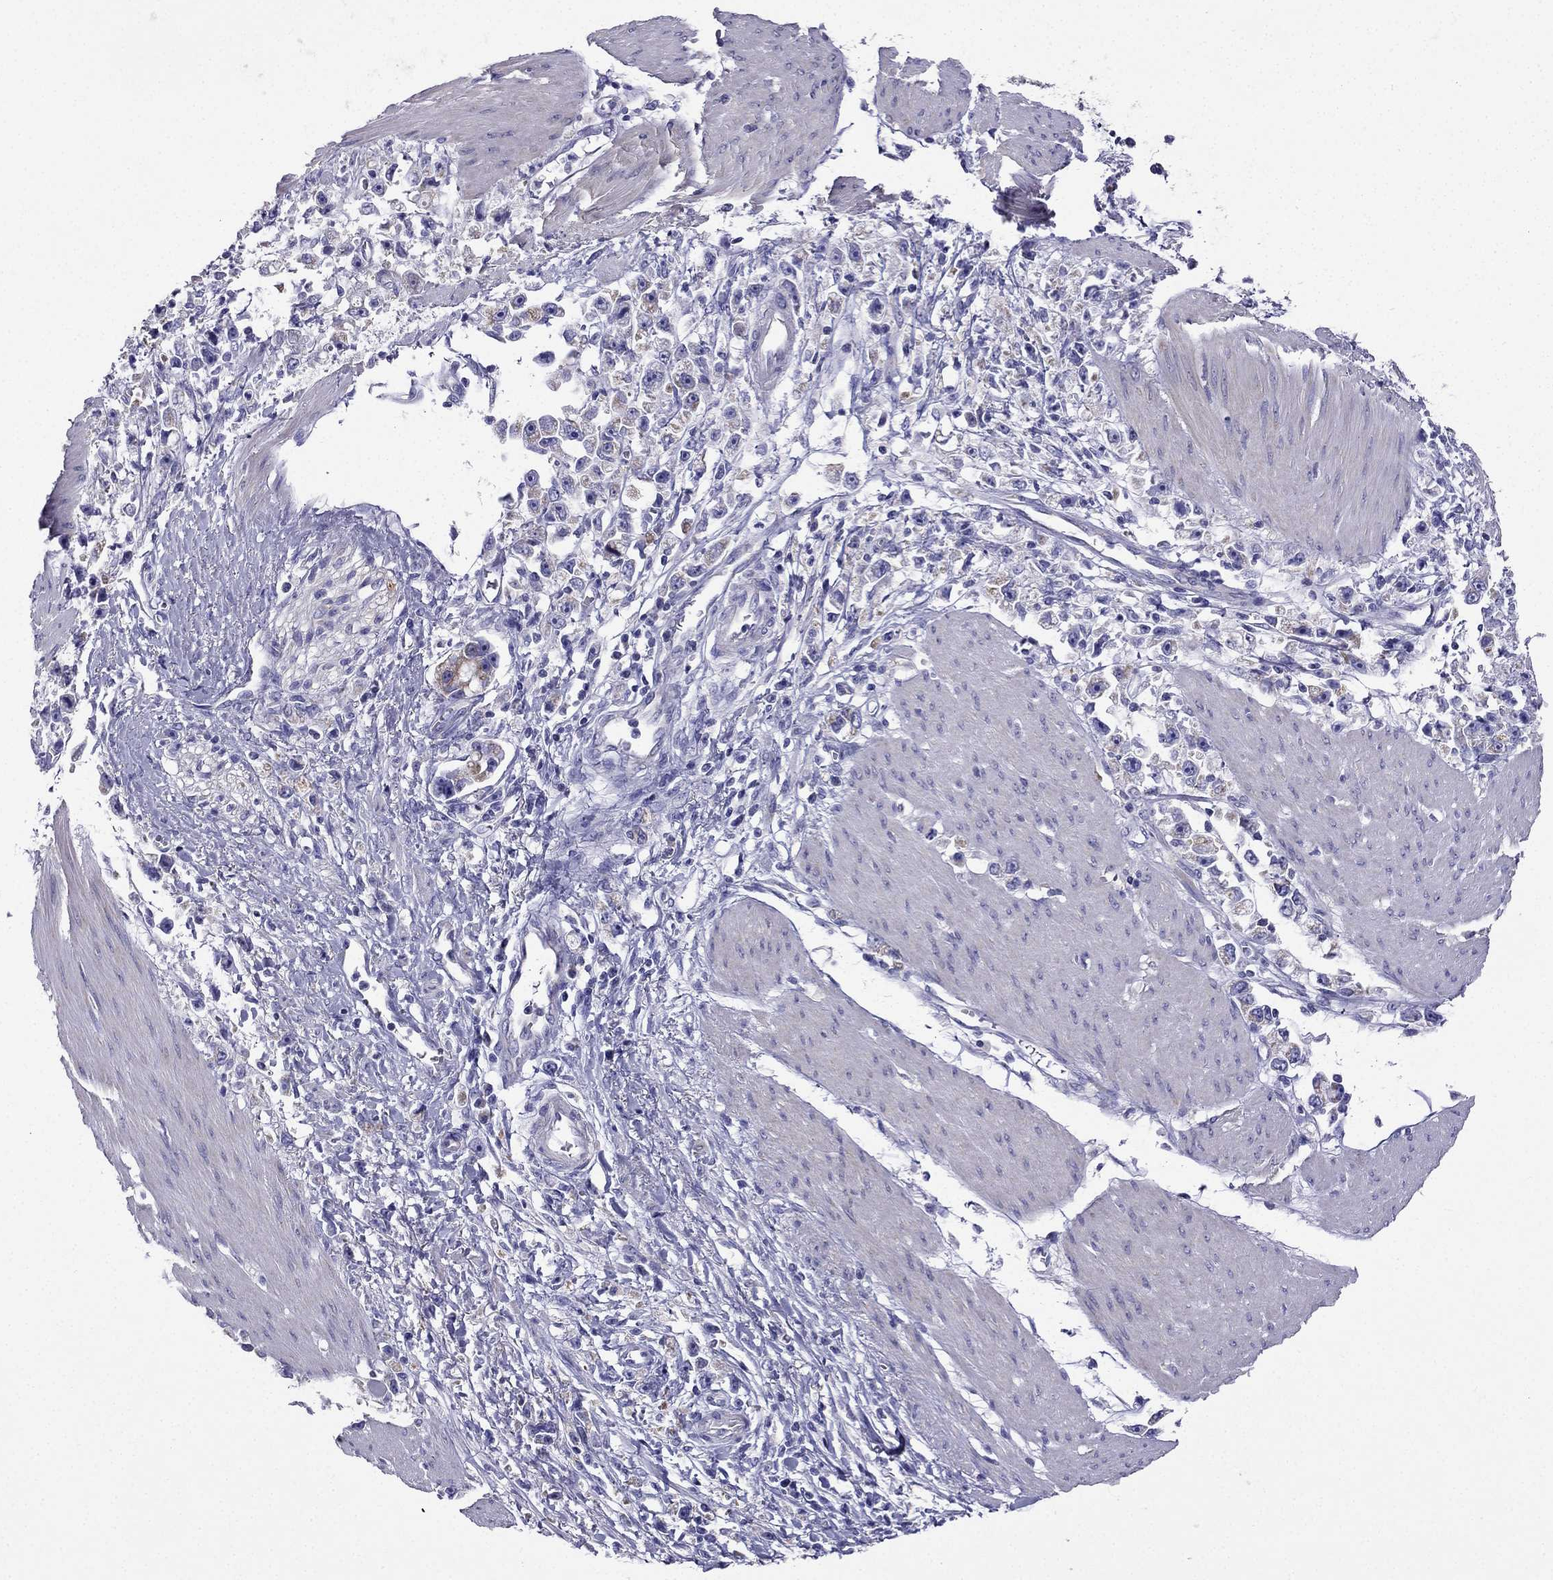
{"staining": {"intensity": "weak", "quantity": "<25%", "location": "cytoplasmic/membranous"}, "tissue": "stomach cancer", "cell_type": "Tumor cells", "image_type": "cancer", "snomed": [{"axis": "morphology", "description": "Adenocarcinoma, NOS"}, {"axis": "topography", "description": "Stomach"}], "caption": "Tumor cells are negative for protein expression in human stomach cancer. Brightfield microscopy of IHC stained with DAB (brown) and hematoxylin (blue), captured at high magnification.", "gene": "KIF5A", "patient": {"sex": "female", "age": 59}}